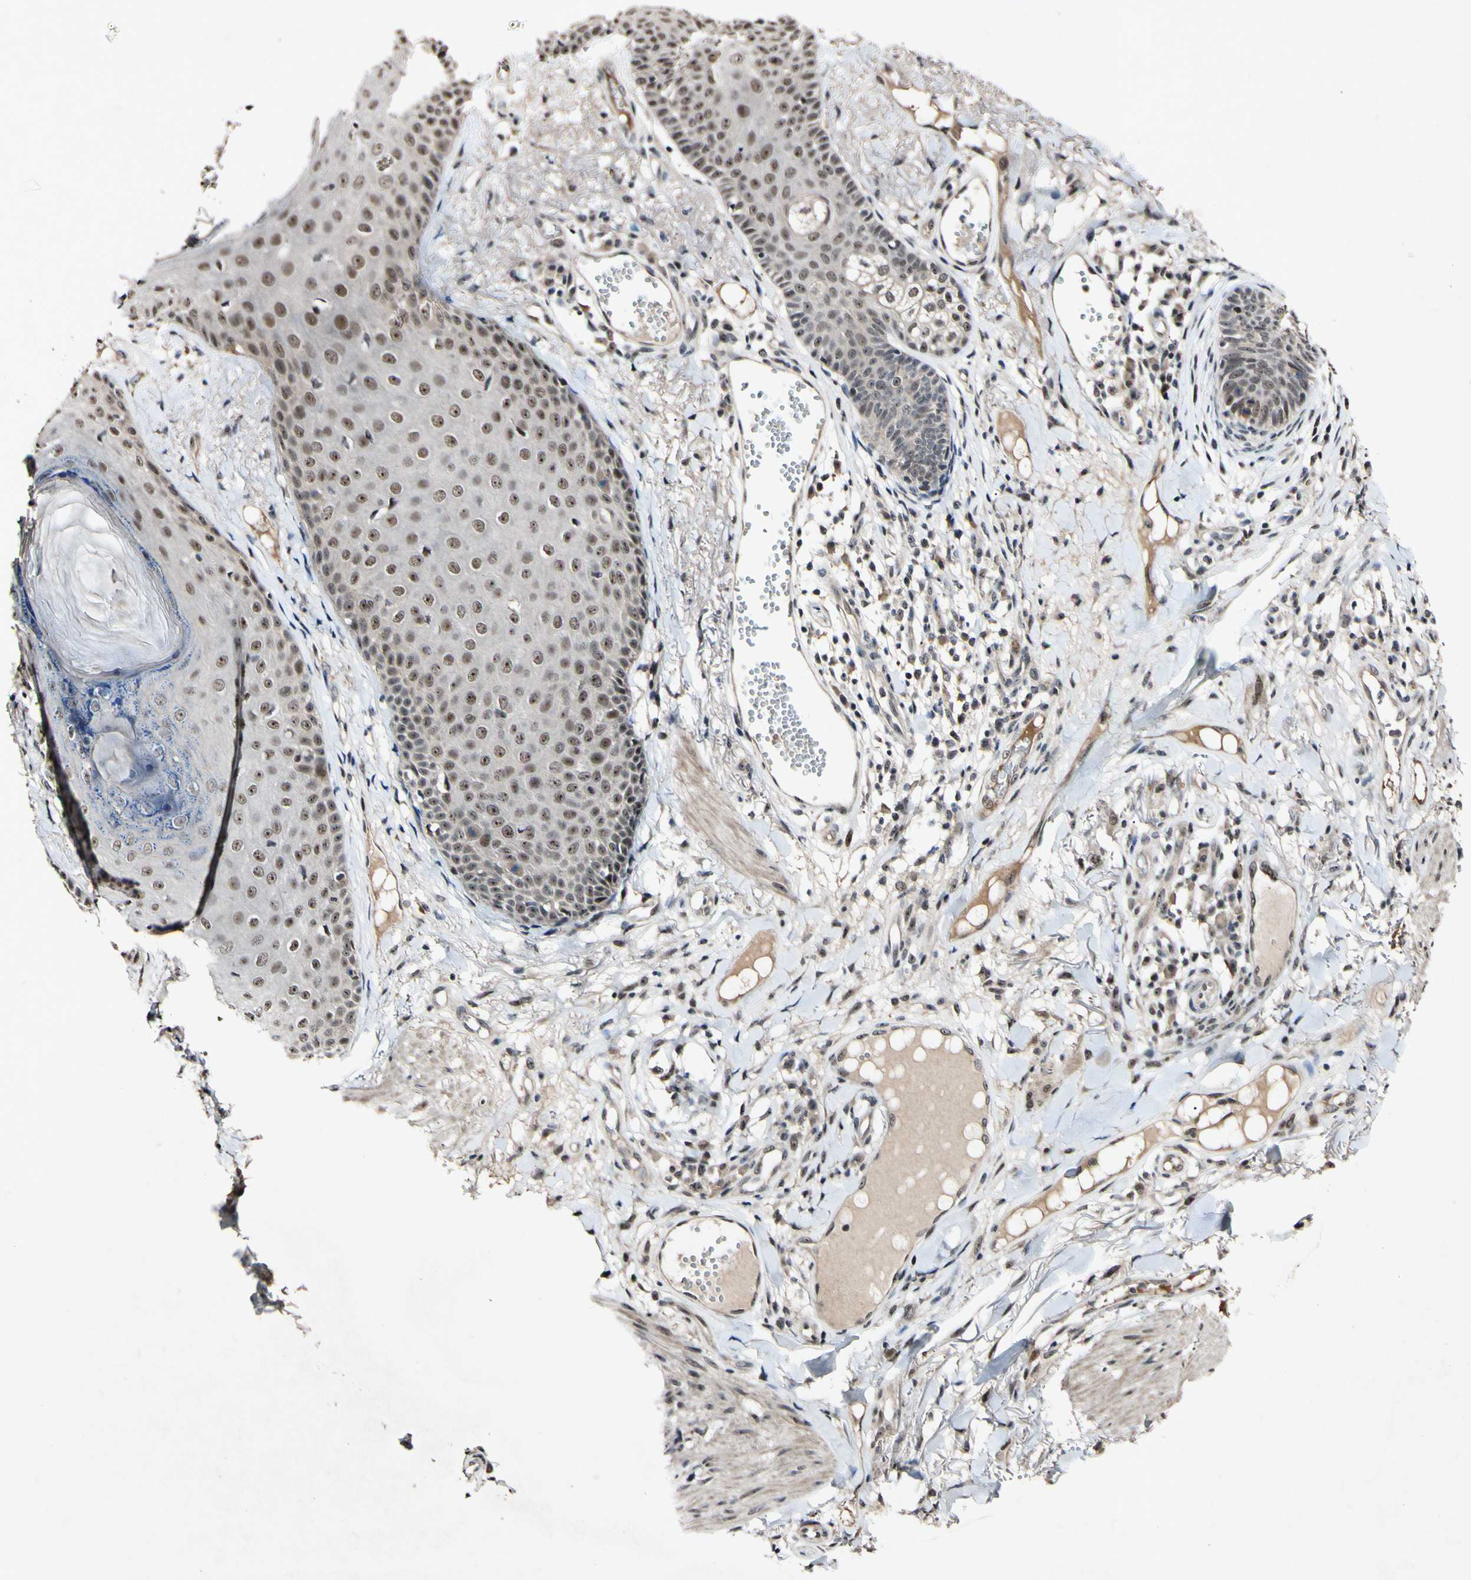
{"staining": {"intensity": "moderate", "quantity": ">75%", "location": "nuclear"}, "tissue": "skin cancer", "cell_type": "Tumor cells", "image_type": "cancer", "snomed": [{"axis": "morphology", "description": "Normal tissue, NOS"}, {"axis": "morphology", "description": "Basal cell carcinoma"}, {"axis": "topography", "description": "Skin"}], "caption": "Immunohistochemistry of human skin cancer exhibits medium levels of moderate nuclear expression in about >75% of tumor cells.", "gene": "POLR2F", "patient": {"sex": "male", "age": 52}}